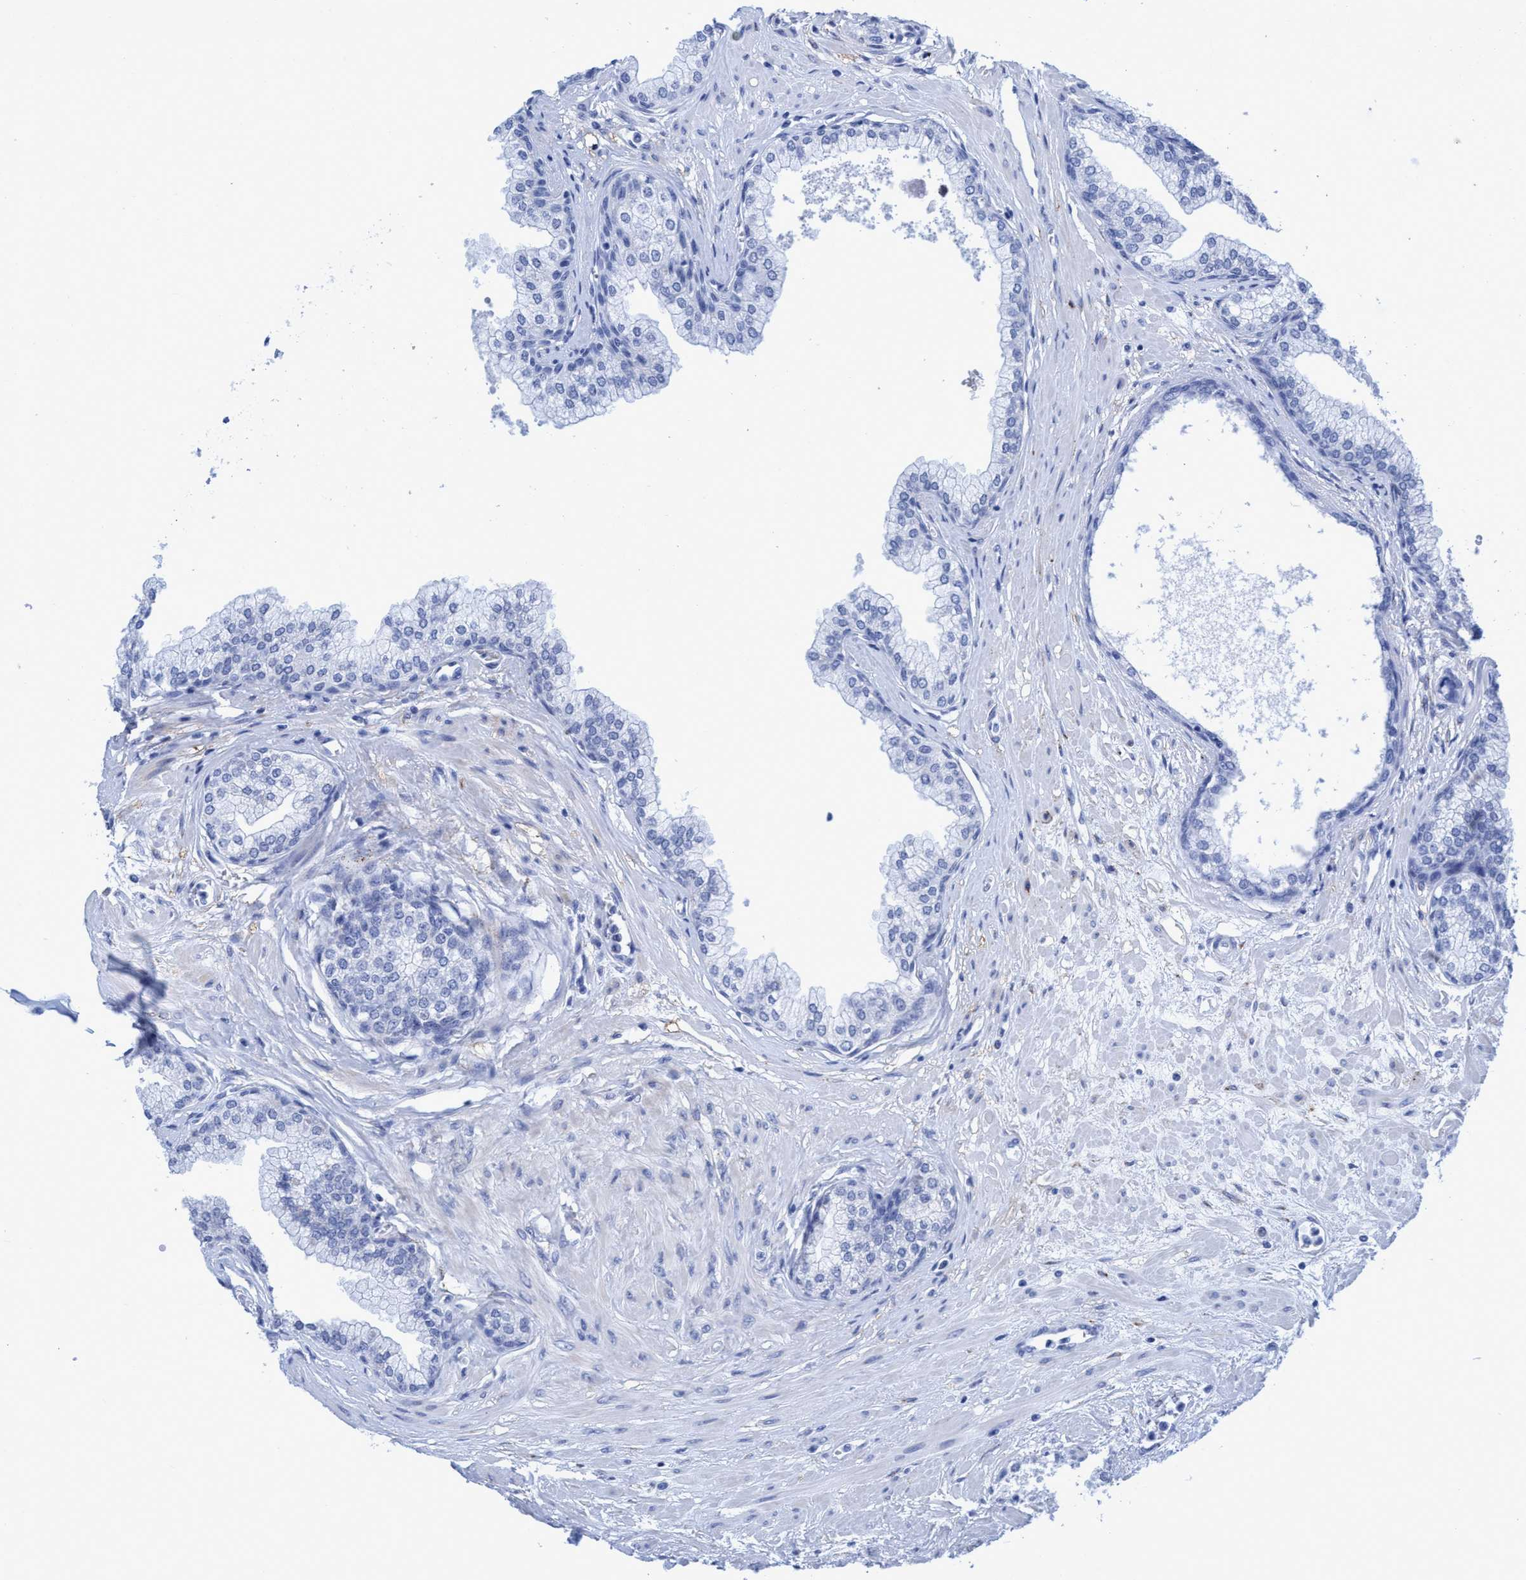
{"staining": {"intensity": "negative", "quantity": "none", "location": "none"}, "tissue": "prostate", "cell_type": "Glandular cells", "image_type": "normal", "snomed": [{"axis": "morphology", "description": "Normal tissue, NOS"}, {"axis": "morphology", "description": "Urothelial carcinoma, Low grade"}, {"axis": "topography", "description": "Urinary bladder"}, {"axis": "topography", "description": "Prostate"}], "caption": "Immunohistochemistry micrograph of normal prostate: prostate stained with DAB reveals no significant protein expression in glandular cells. The staining is performed using DAB (3,3'-diaminobenzidine) brown chromogen with nuclei counter-stained in using hematoxylin.", "gene": "PLPPR1", "patient": {"sex": "male", "age": 60}}